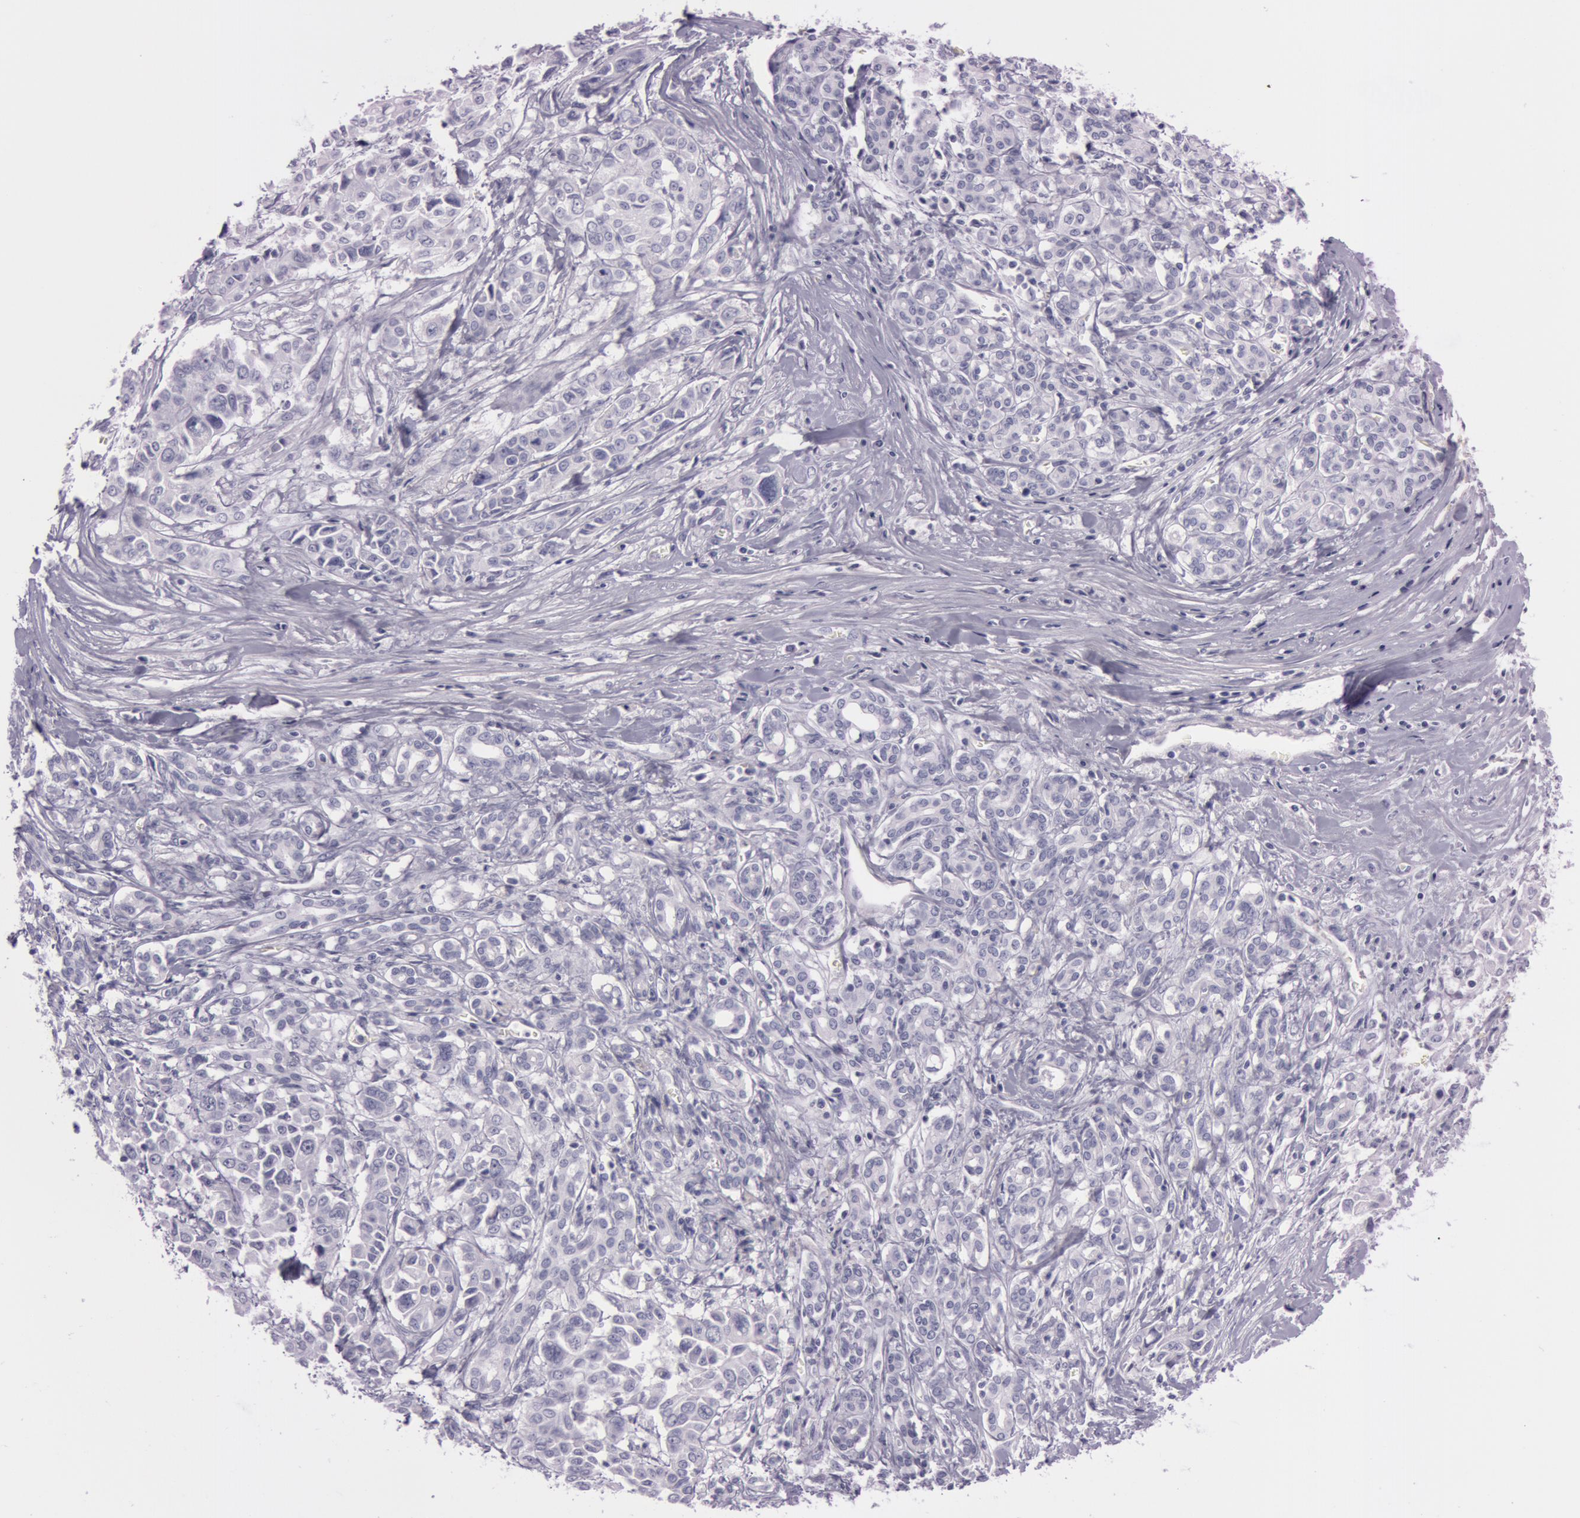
{"staining": {"intensity": "negative", "quantity": "none", "location": "none"}, "tissue": "pancreatic cancer", "cell_type": "Tumor cells", "image_type": "cancer", "snomed": [{"axis": "morphology", "description": "Adenocarcinoma, NOS"}, {"axis": "topography", "description": "Pancreas"}], "caption": "IHC of human adenocarcinoma (pancreatic) shows no positivity in tumor cells.", "gene": "S100A7", "patient": {"sex": "female", "age": 52}}